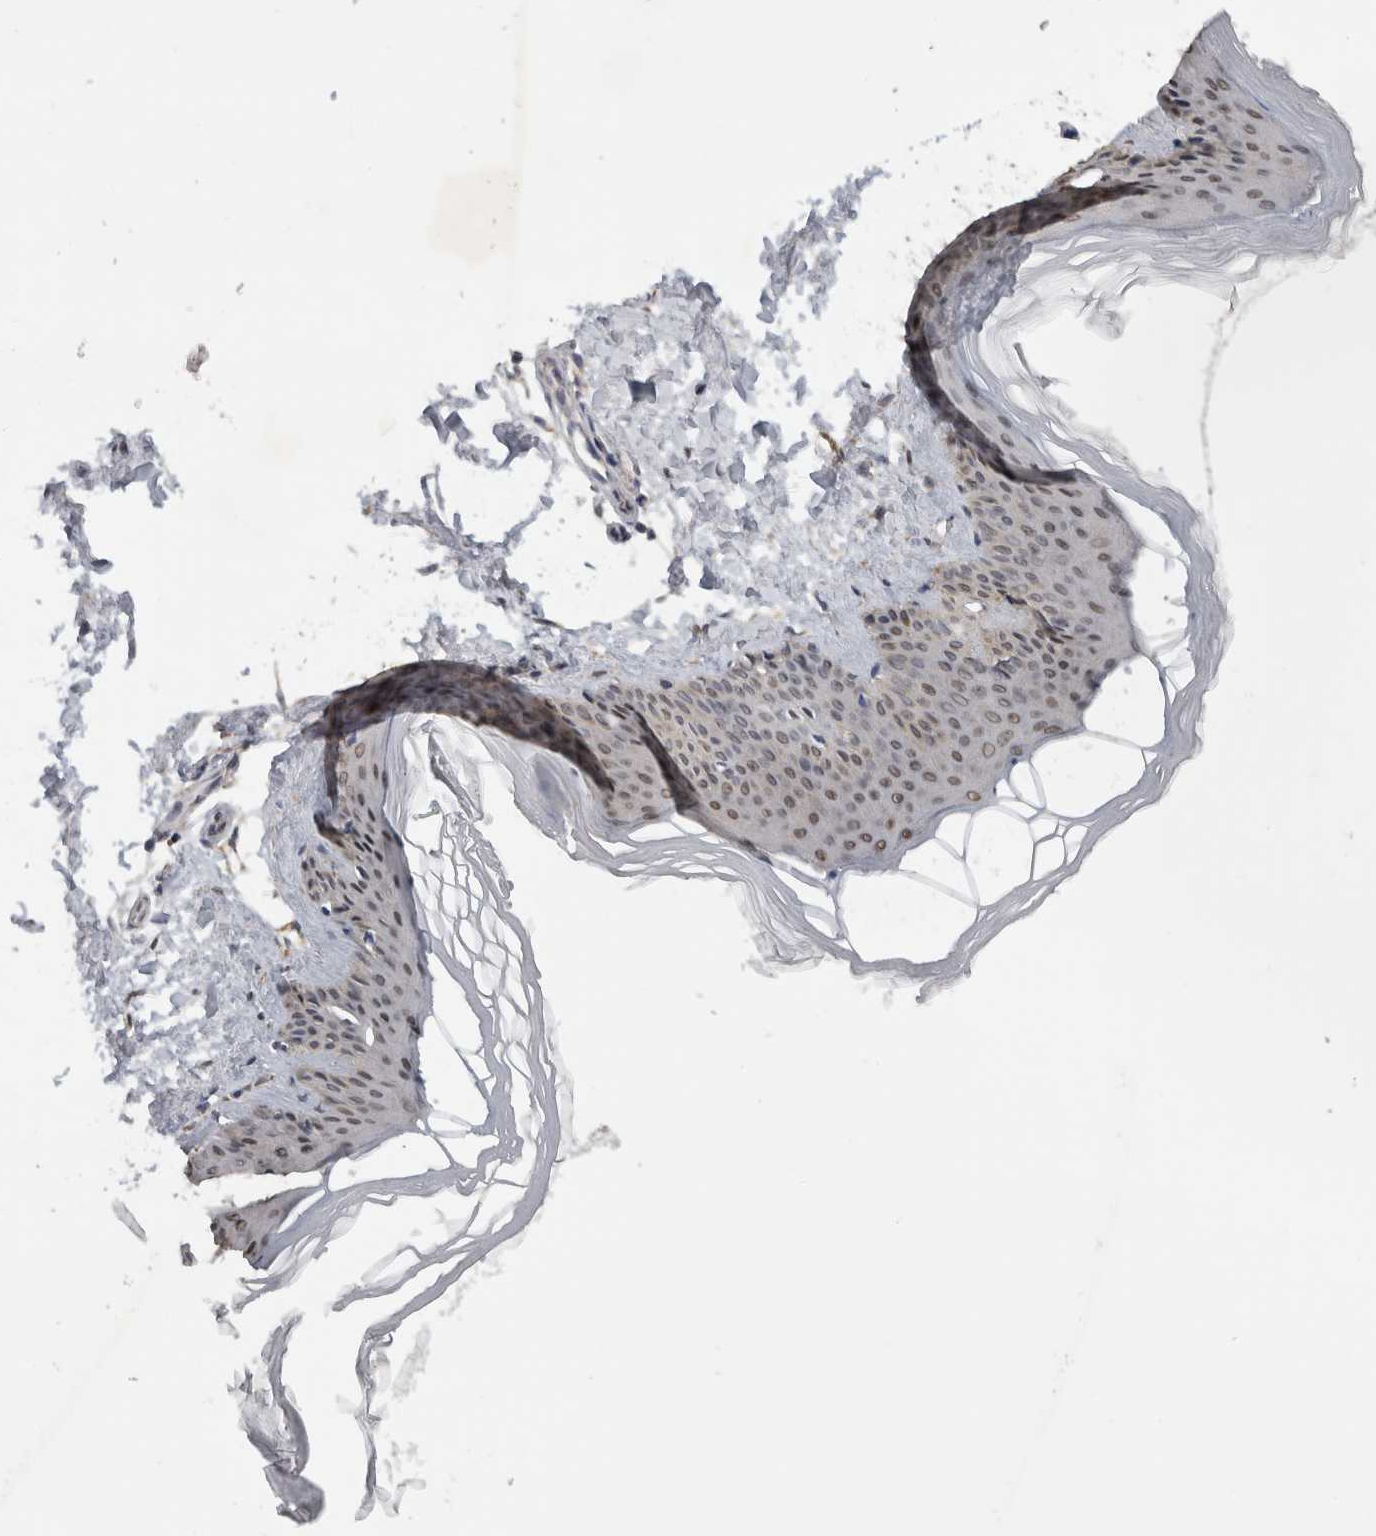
{"staining": {"intensity": "weak", "quantity": ">75%", "location": "cytoplasmic/membranous"}, "tissue": "skin", "cell_type": "Fibroblasts", "image_type": "normal", "snomed": [{"axis": "morphology", "description": "Normal tissue, NOS"}, {"axis": "topography", "description": "Skin"}], "caption": "Brown immunohistochemical staining in unremarkable skin displays weak cytoplasmic/membranous positivity in about >75% of fibroblasts. (brown staining indicates protein expression, while blue staining denotes nuclei).", "gene": "DYRK2", "patient": {"sex": "female", "age": 27}}